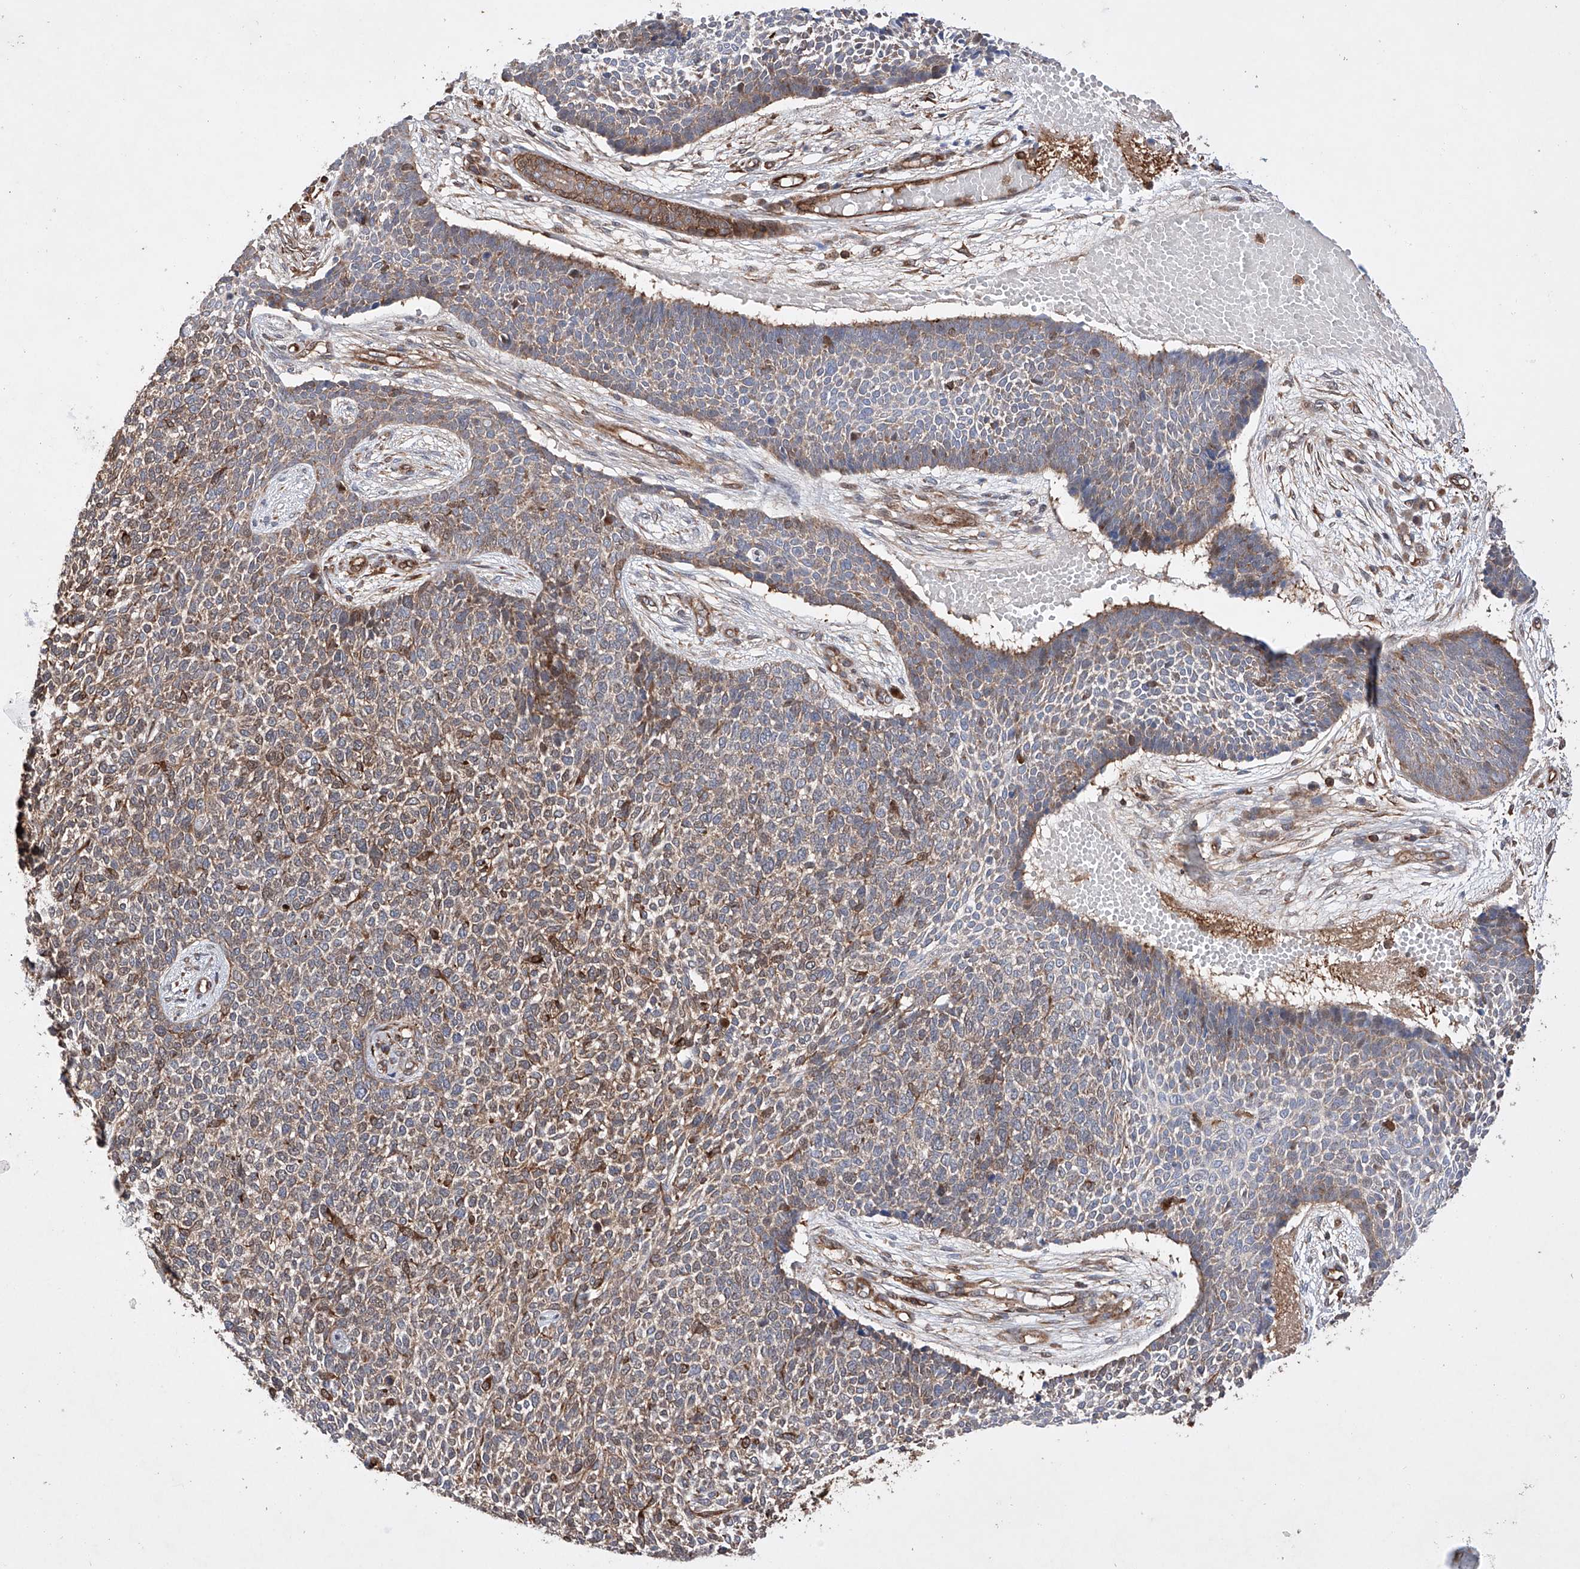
{"staining": {"intensity": "moderate", "quantity": ">75%", "location": "cytoplasmic/membranous"}, "tissue": "skin cancer", "cell_type": "Tumor cells", "image_type": "cancer", "snomed": [{"axis": "morphology", "description": "Basal cell carcinoma"}, {"axis": "topography", "description": "Skin"}], "caption": "Immunohistochemistry histopathology image of skin cancer stained for a protein (brown), which shows medium levels of moderate cytoplasmic/membranous expression in about >75% of tumor cells.", "gene": "TIMM23", "patient": {"sex": "female", "age": 84}}